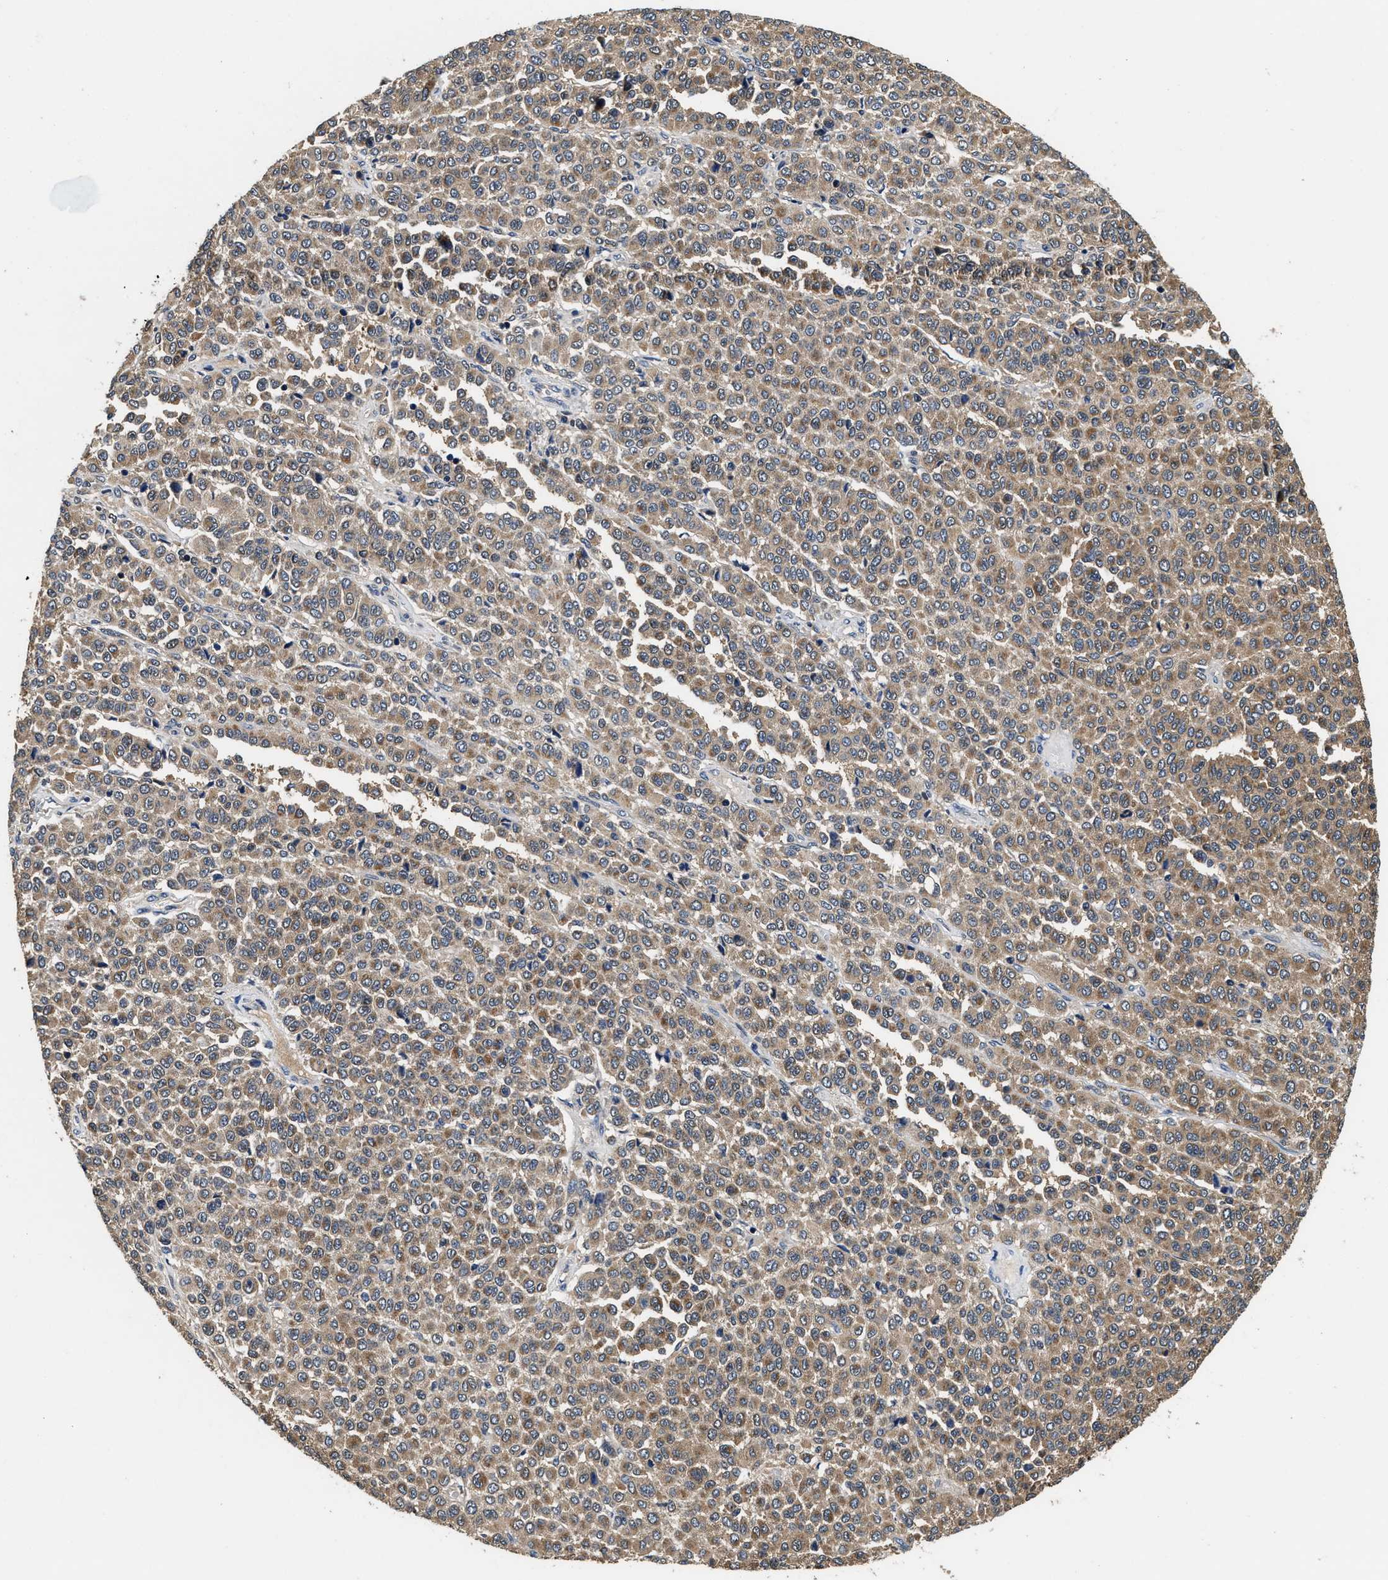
{"staining": {"intensity": "moderate", "quantity": ">75%", "location": "cytoplasmic/membranous"}, "tissue": "melanoma", "cell_type": "Tumor cells", "image_type": "cancer", "snomed": [{"axis": "morphology", "description": "Malignant melanoma, Metastatic site"}, {"axis": "topography", "description": "Pancreas"}], "caption": "This micrograph shows IHC staining of malignant melanoma (metastatic site), with medium moderate cytoplasmic/membranous positivity in about >75% of tumor cells.", "gene": "PHPT1", "patient": {"sex": "female", "age": 30}}